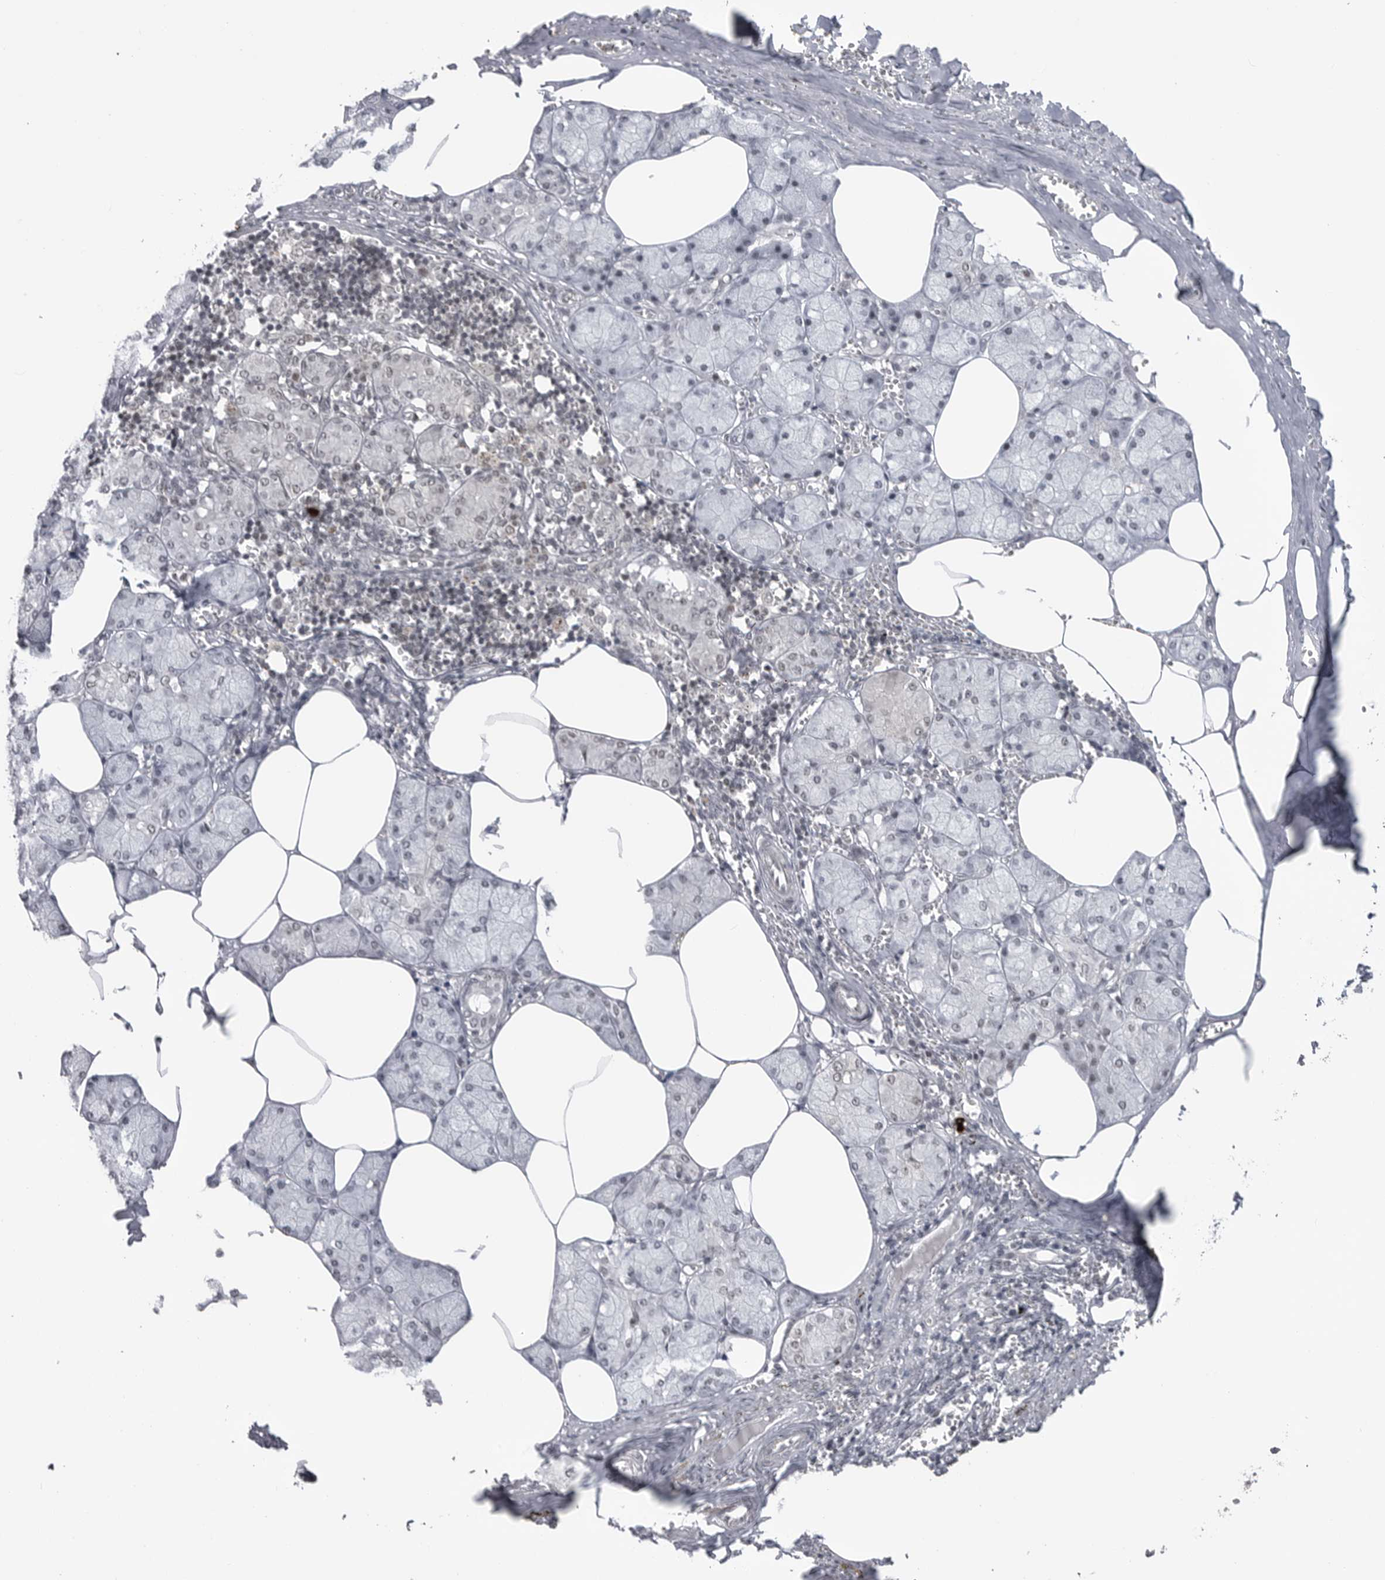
{"staining": {"intensity": "weak", "quantity": "25%-75%", "location": "nuclear"}, "tissue": "salivary gland", "cell_type": "Glandular cells", "image_type": "normal", "snomed": [{"axis": "morphology", "description": "Normal tissue, NOS"}, {"axis": "topography", "description": "Salivary gland"}], "caption": "IHC (DAB (3,3'-diaminobenzidine)) staining of benign salivary gland displays weak nuclear protein positivity in about 25%-75% of glandular cells.", "gene": "TRIM66", "patient": {"sex": "male", "age": 62}}